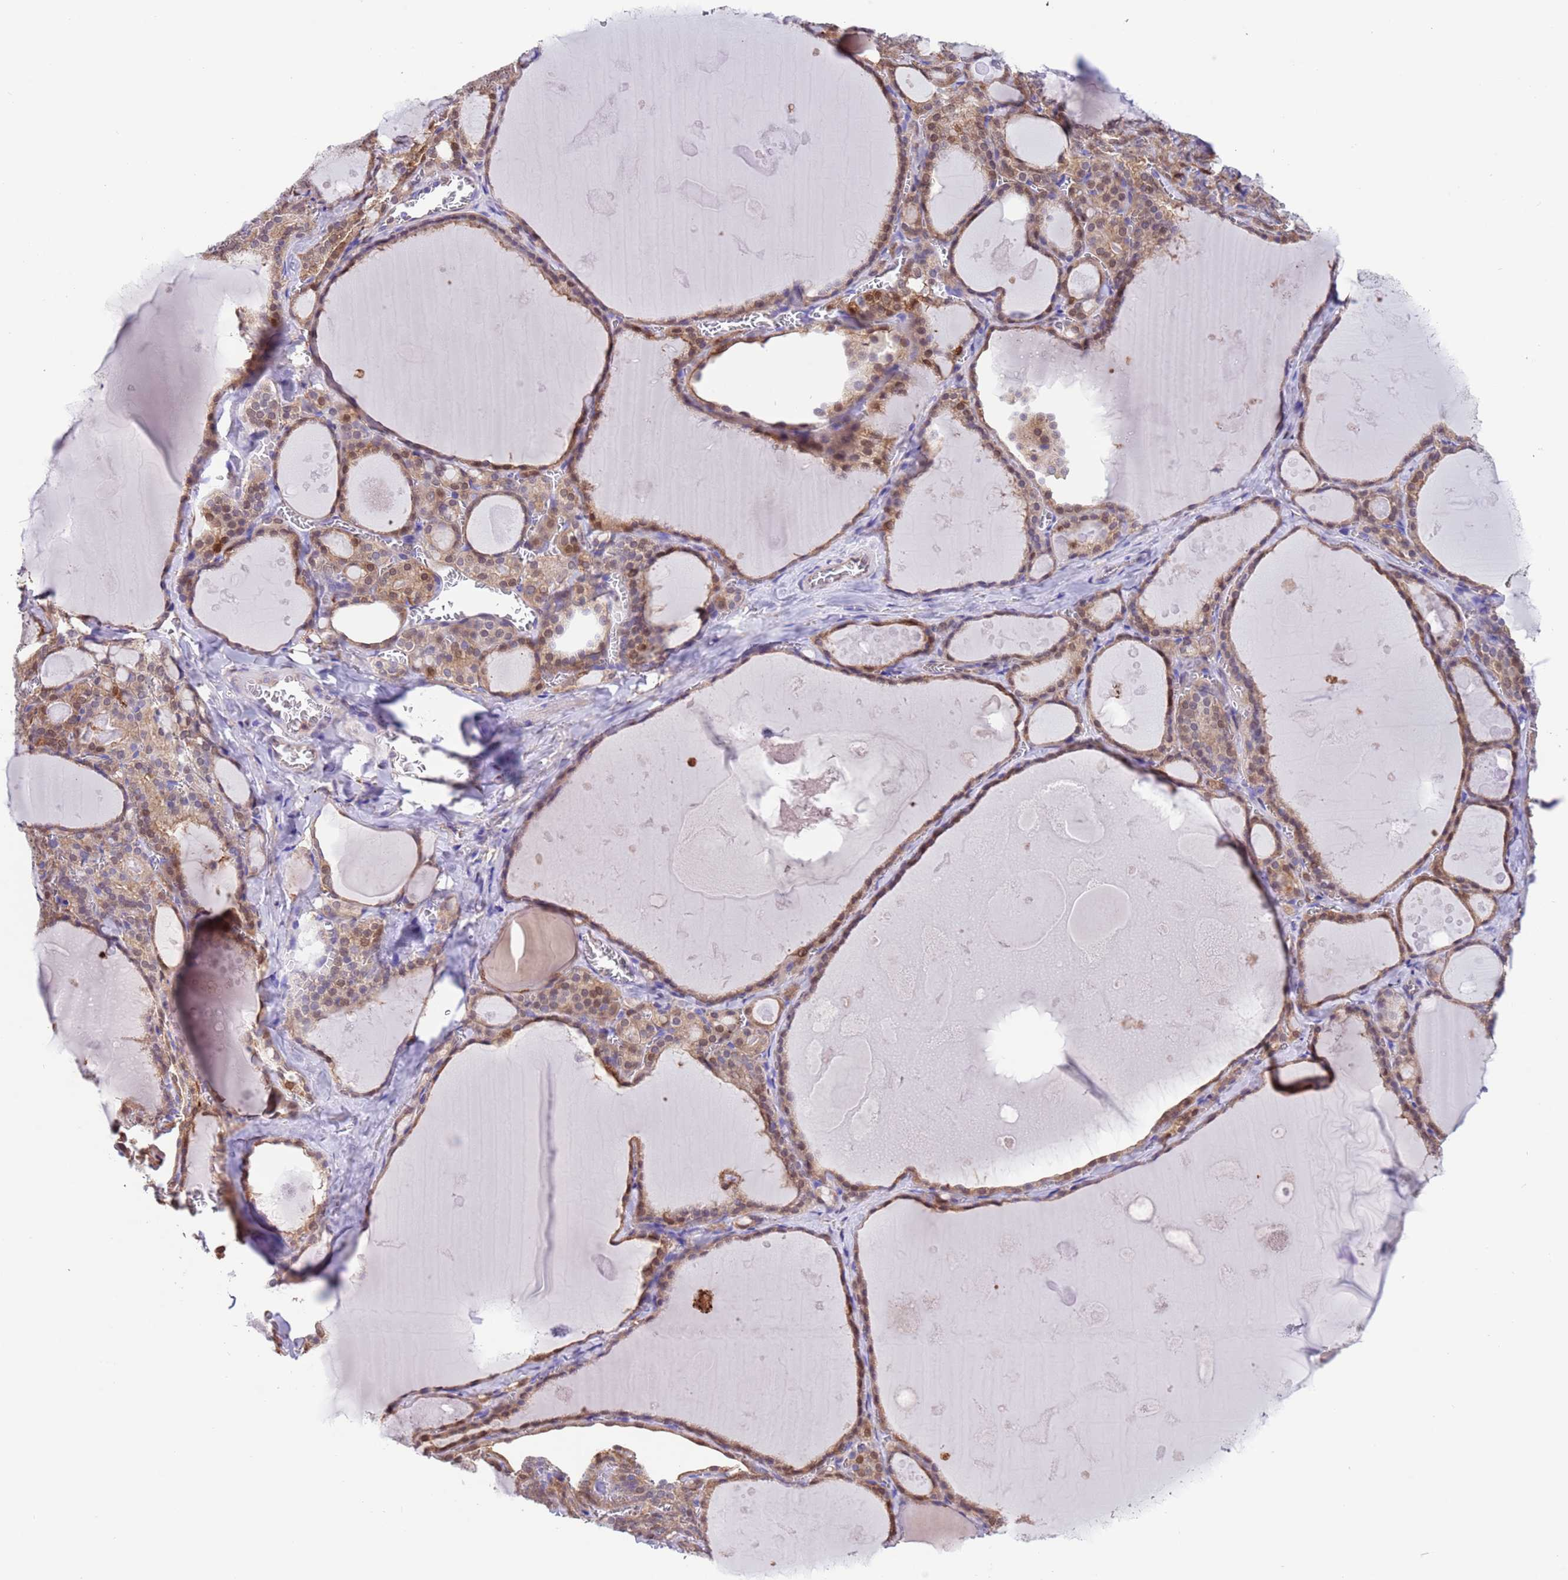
{"staining": {"intensity": "moderate", "quantity": ">75%", "location": "cytoplasmic/membranous,nuclear"}, "tissue": "thyroid gland", "cell_type": "Glandular cells", "image_type": "normal", "snomed": [{"axis": "morphology", "description": "Normal tissue, NOS"}, {"axis": "topography", "description": "Thyroid gland"}], "caption": "Immunohistochemical staining of unremarkable human thyroid gland shows medium levels of moderate cytoplasmic/membranous,nuclear staining in approximately >75% of glandular cells. Ihc stains the protein in brown and the nuclei are stained blue.", "gene": "C6orf47", "patient": {"sex": "male", "age": 56}}